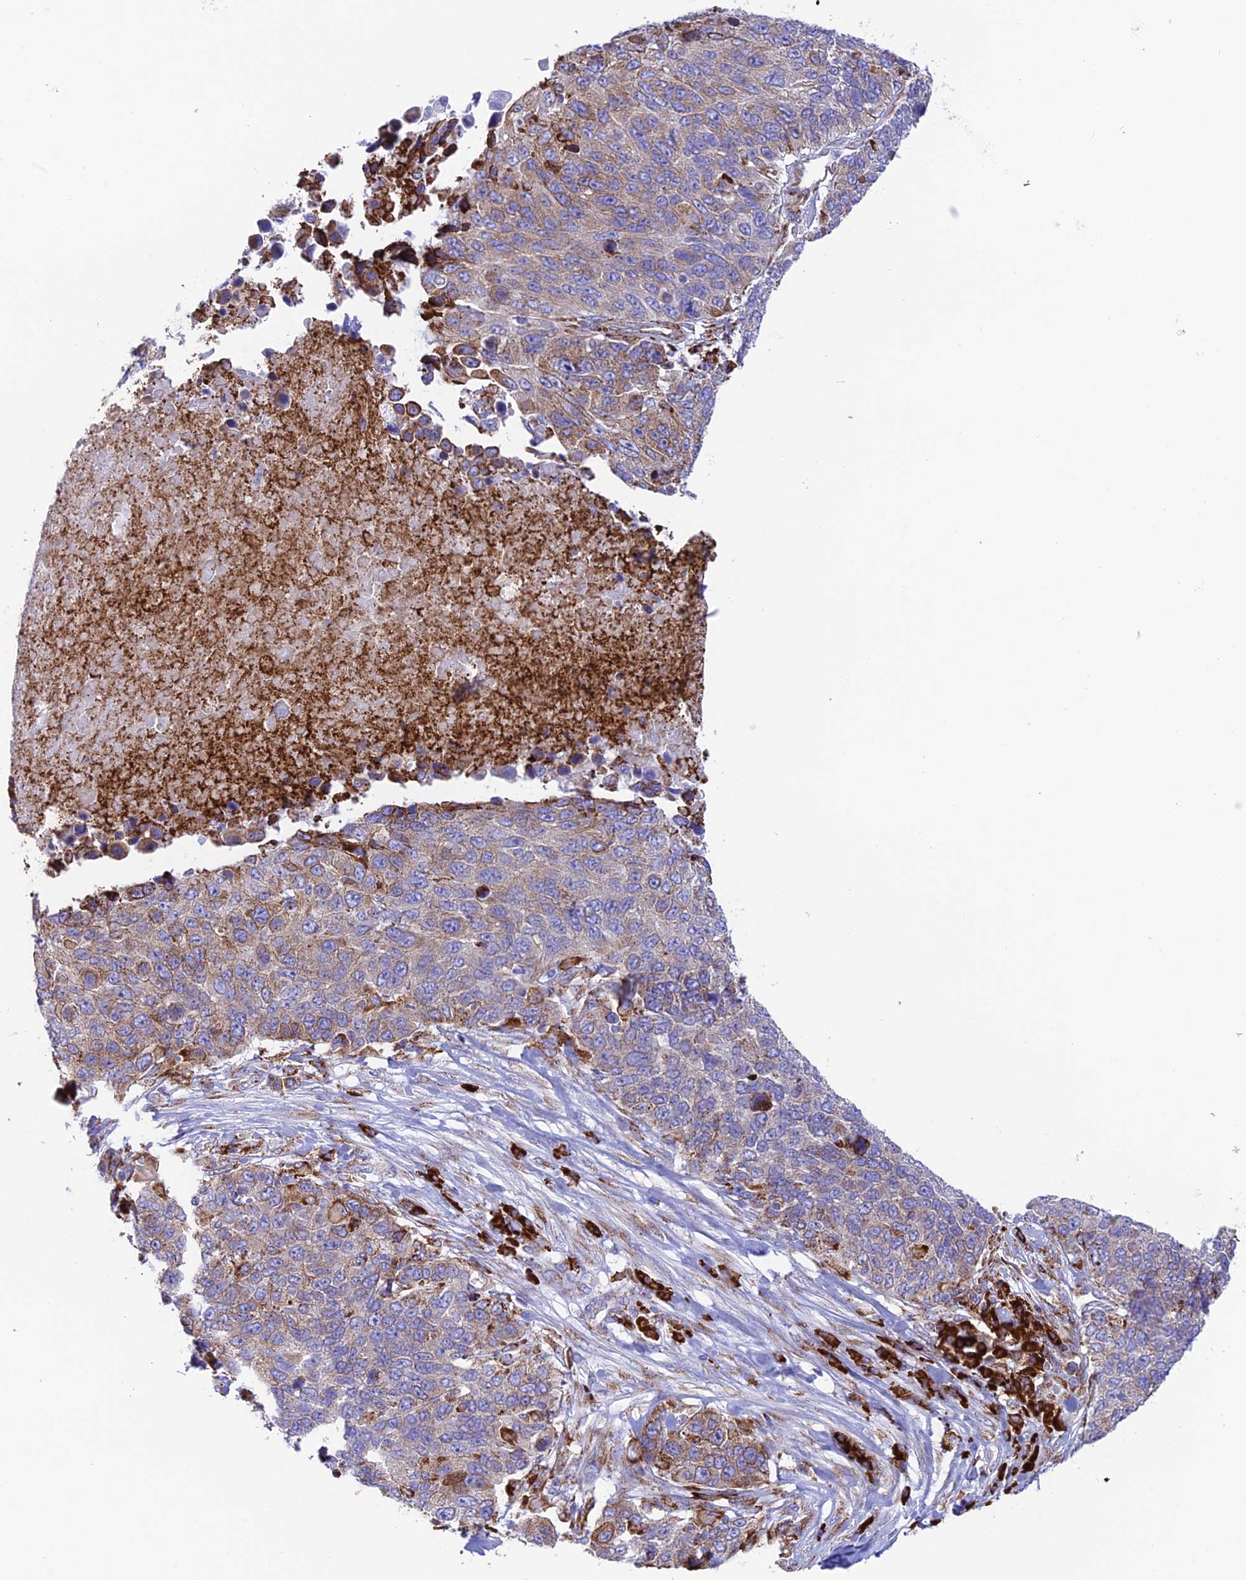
{"staining": {"intensity": "weak", "quantity": "25%-75%", "location": "cytoplasmic/membranous"}, "tissue": "lung cancer", "cell_type": "Tumor cells", "image_type": "cancer", "snomed": [{"axis": "morphology", "description": "Normal tissue, NOS"}, {"axis": "morphology", "description": "Squamous cell carcinoma, NOS"}, {"axis": "topography", "description": "Lymph node"}, {"axis": "topography", "description": "Lung"}], "caption": "IHC (DAB) staining of lung cancer exhibits weak cytoplasmic/membranous protein staining in approximately 25%-75% of tumor cells.", "gene": "TUBGCP6", "patient": {"sex": "male", "age": 66}}